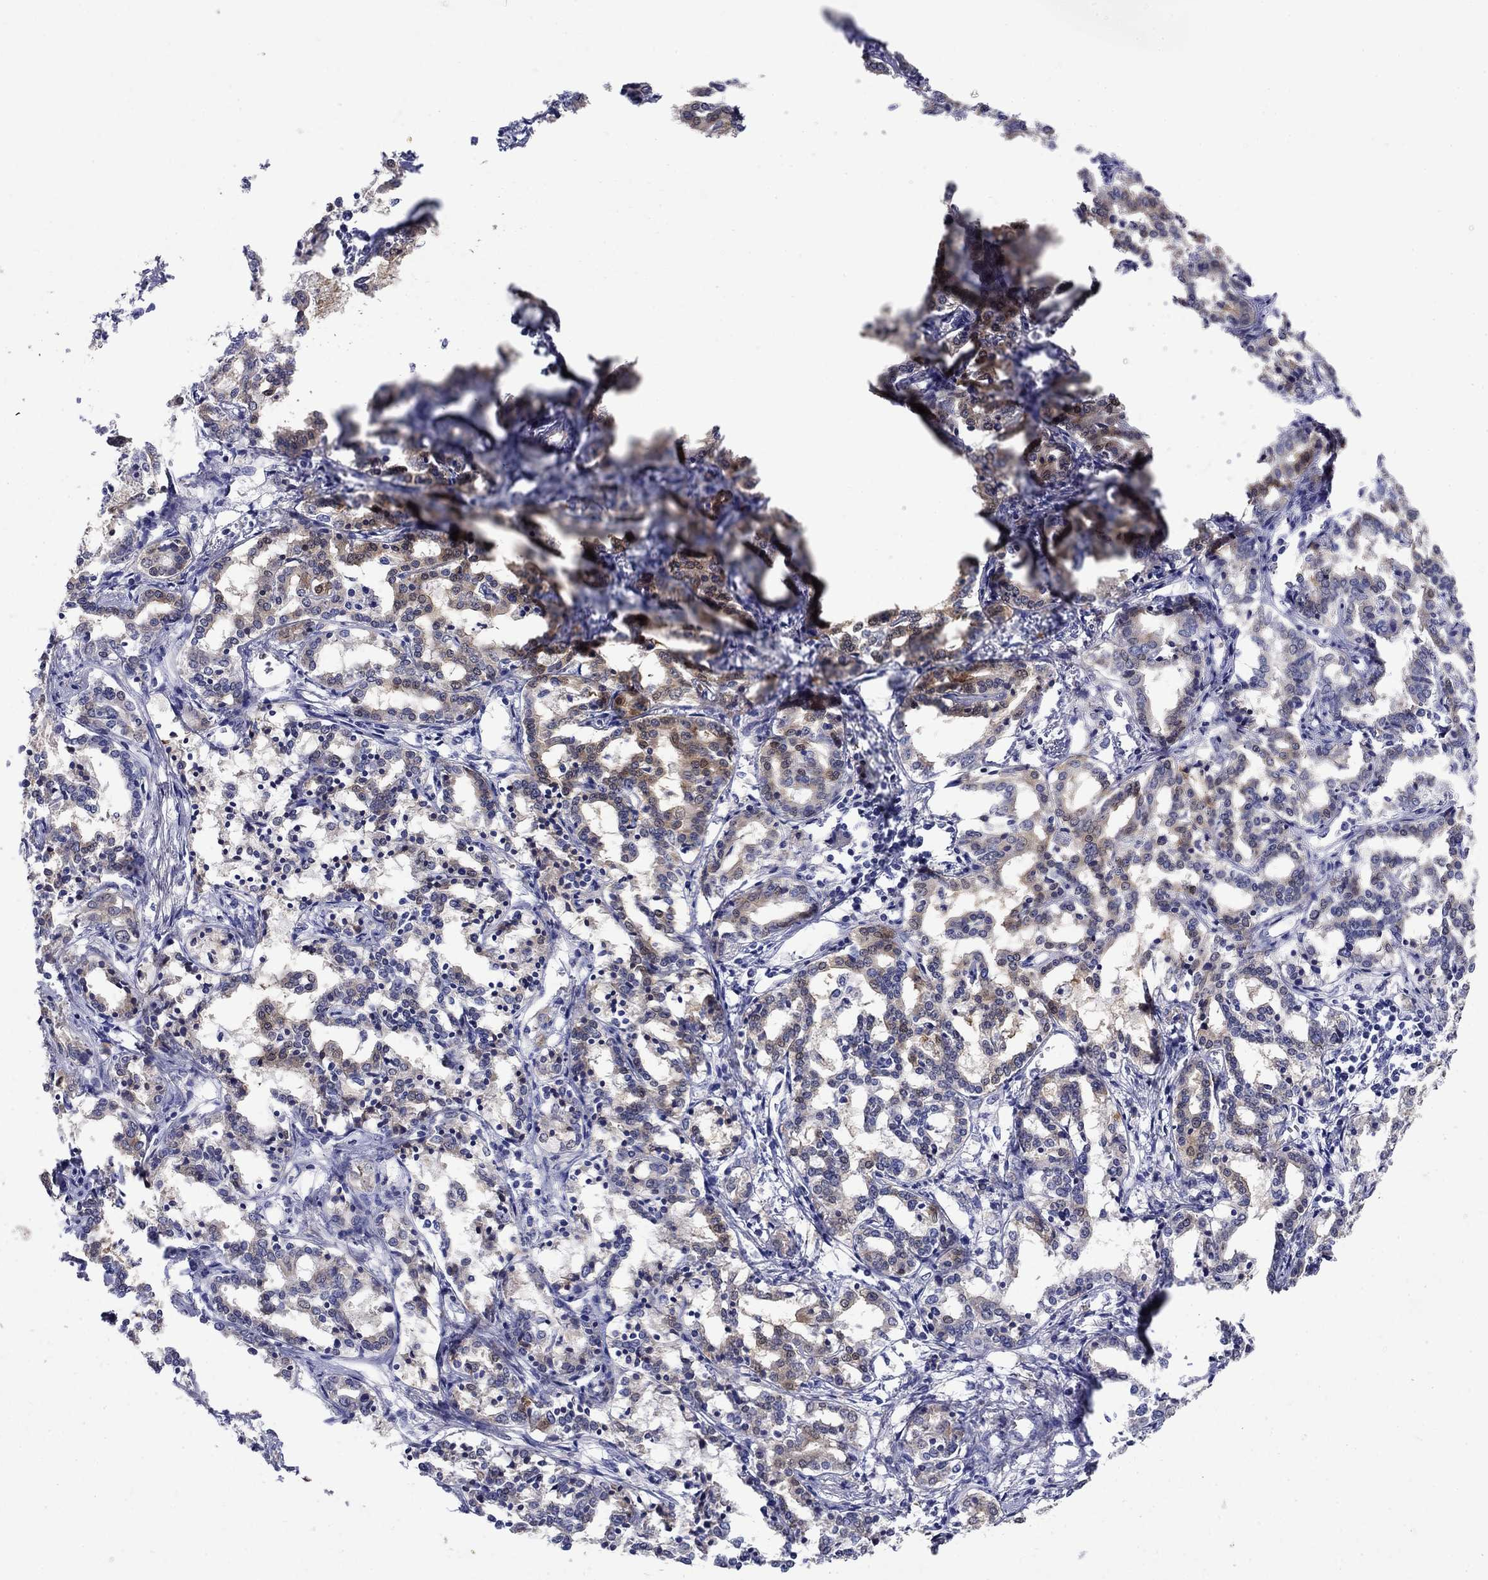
{"staining": {"intensity": "moderate", "quantity": "<25%", "location": "cytoplasmic/membranous"}, "tissue": "liver cancer", "cell_type": "Tumor cells", "image_type": "cancer", "snomed": [{"axis": "morphology", "description": "Cholangiocarcinoma"}, {"axis": "topography", "description": "Liver"}], "caption": "Liver cancer (cholangiocarcinoma) stained for a protein displays moderate cytoplasmic/membranous positivity in tumor cells.", "gene": "SULT2B1", "patient": {"sex": "female", "age": 47}}